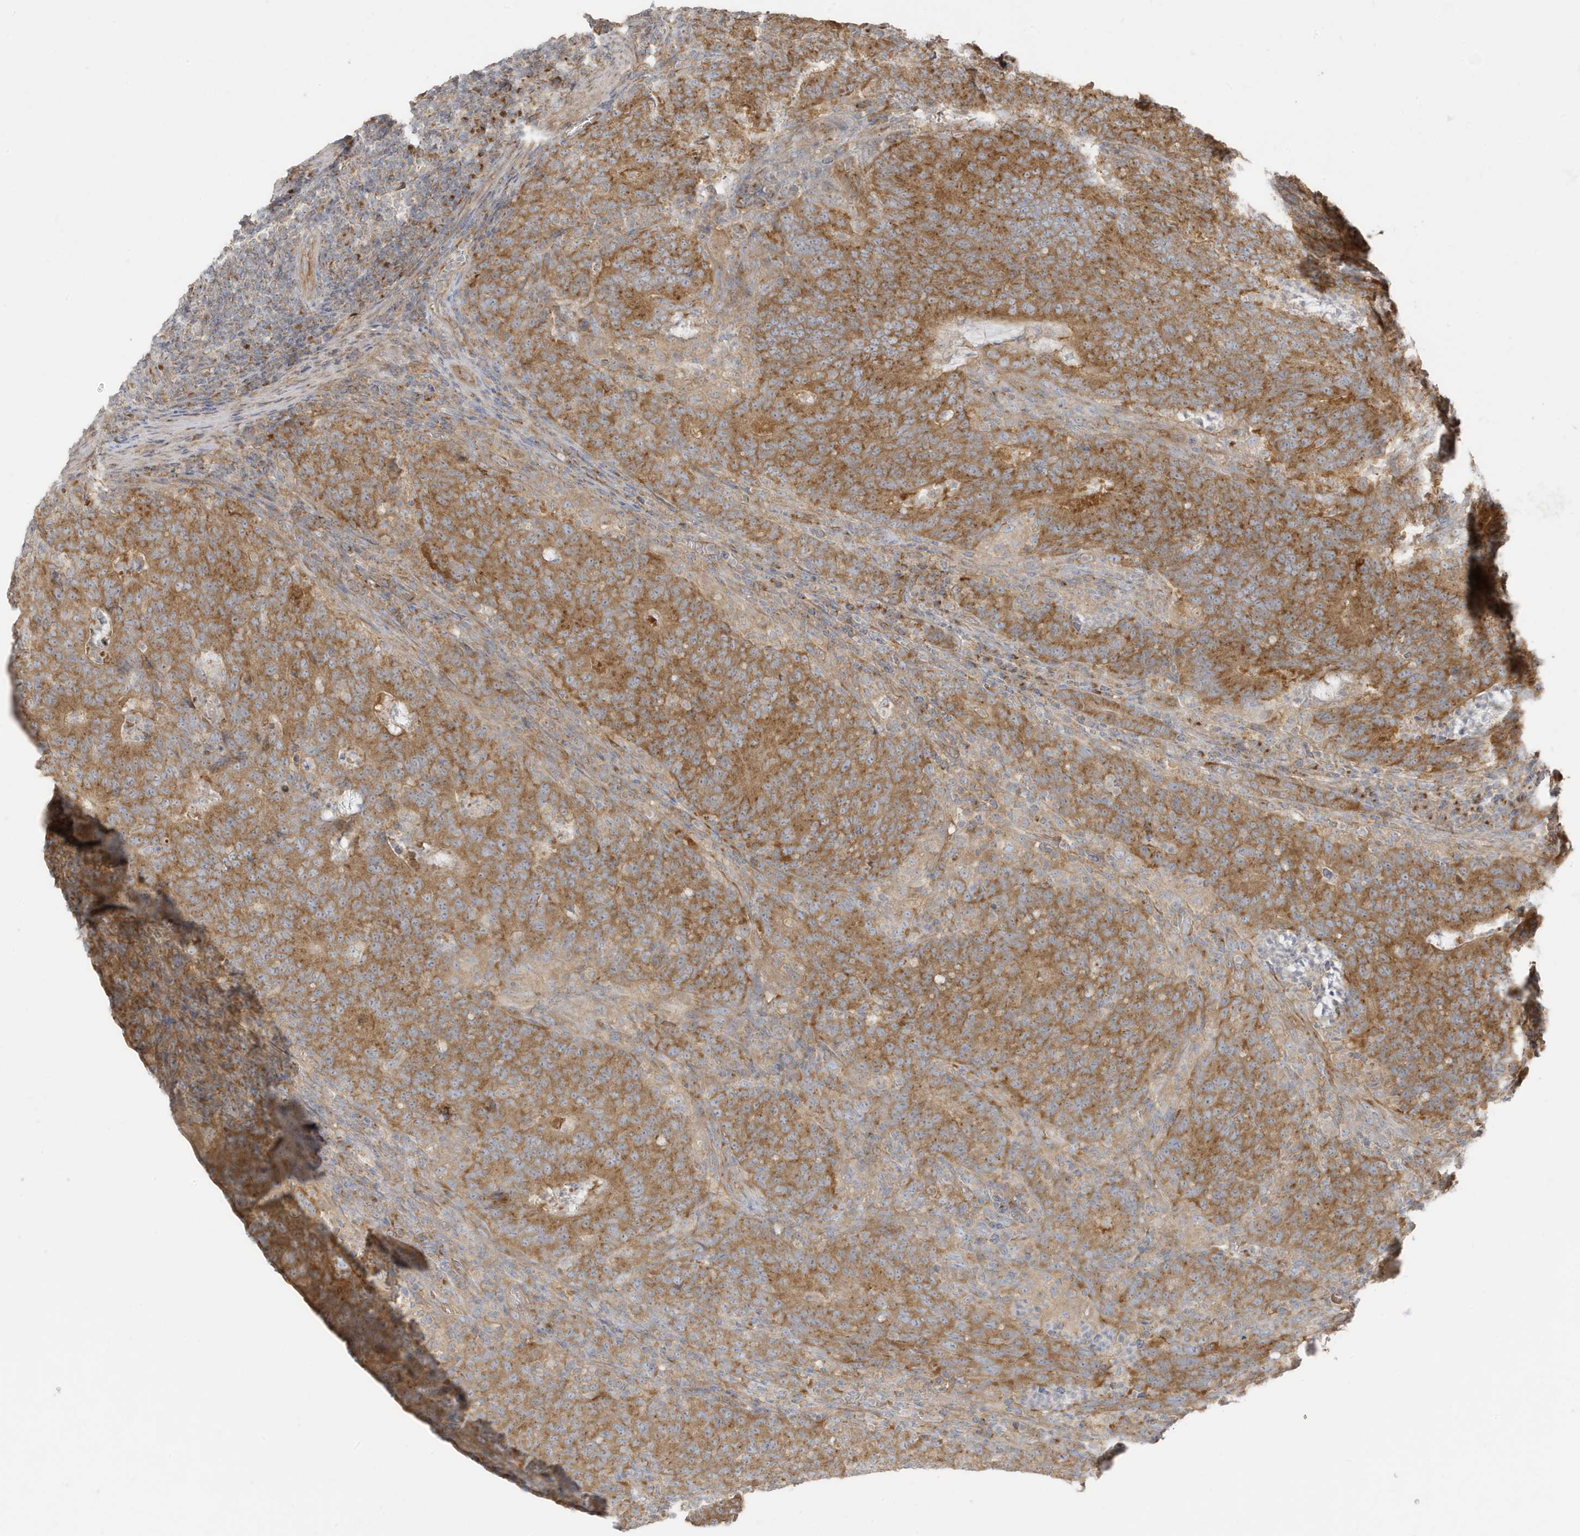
{"staining": {"intensity": "moderate", "quantity": ">75%", "location": "cytoplasmic/membranous"}, "tissue": "colorectal cancer", "cell_type": "Tumor cells", "image_type": "cancer", "snomed": [{"axis": "morphology", "description": "Normal tissue, NOS"}, {"axis": "morphology", "description": "Adenocarcinoma, NOS"}, {"axis": "topography", "description": "Colon"}], "caption": "Protein expression analysis of colorectal cancer (adenocarcinoma) demonstrates moderate cytoplasmic/membranous expression in about >75% of tumor cells. The protein of interest is stained brown, and the nuclei are stained in blue (DAB (3,3'-diaminobenzidine) IHC with brightfield microscopy, high magnification).", "gene": "GOLGA4", "patient": {"sex": "female", "age": 75}}